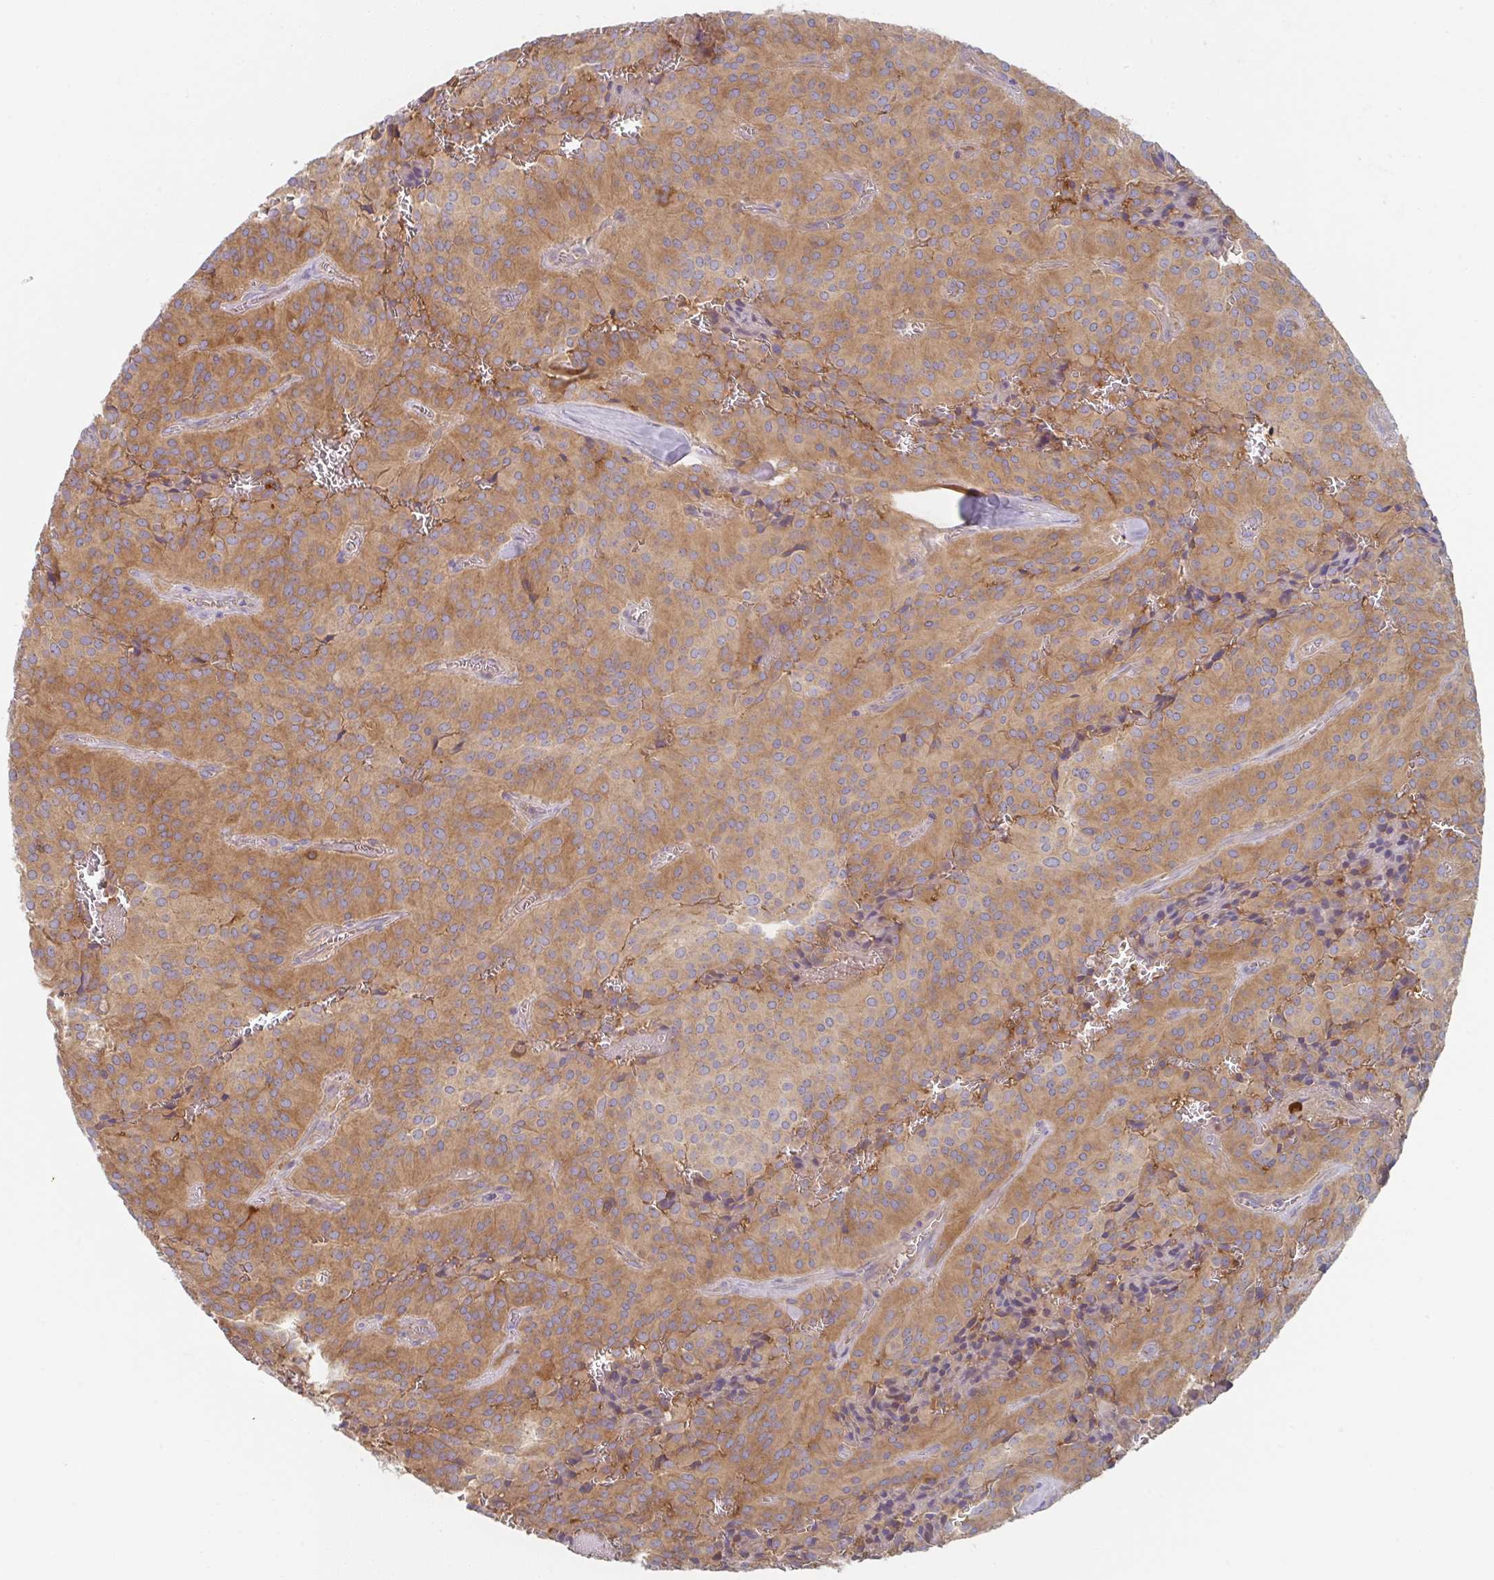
{"staining": {"intensity": "moderate", "quantity": ">75%", "location": "cytoplasmic/membranous"}, "tissue": "glioma", "cell_type": "Tumor cells", "image_type": "cancer", "snomed": [{"axis": "morphology", "description": "Glioma, malignant, Low grade"}, {"axis": "topography", "description": "Brain"}], "caption": "The immunohistochemical stain shows moderate cytoplasmic/membranous staining in tumor cells of low-grade glioma (malignant) tissue. (brown staining indicates protein expression, while blue staining denotes nuclei).", "gene": "AMPD2", "patient": {"sex": "male", "age": 42}}